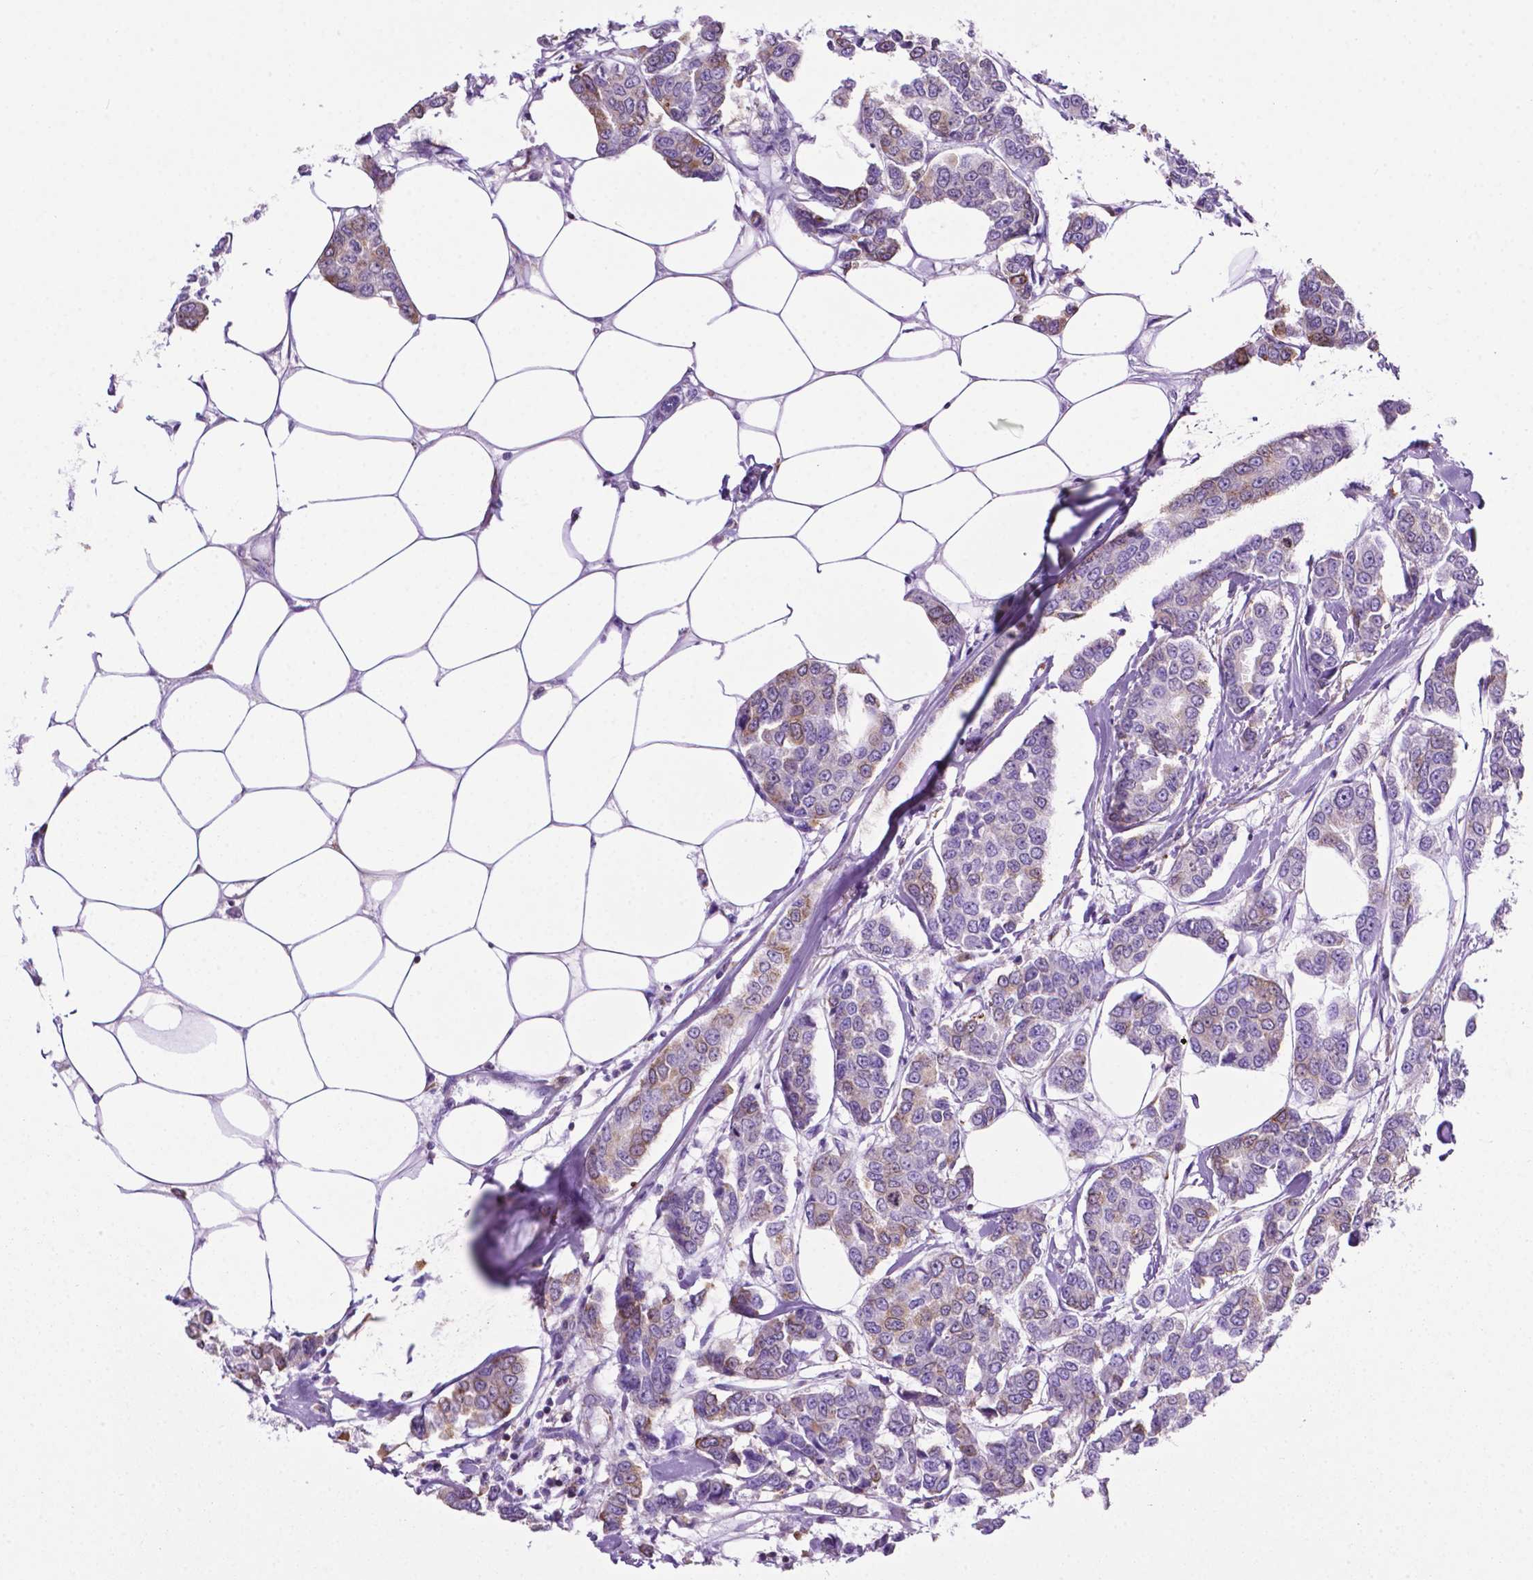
{"staining": {"intensity": "weak", "quantity": "25%-75%", "location": "cytoplasmic/membranous"}, "tissue": "breast cancer", "cell_type": "Tumor cells", "image_type": "cancer", "snomed": [{"axis": "morphology", "description": "Duct carcinoma"}, {"axis": "topography", "description": "Breast"}], "caption": "IHC (DAB) staining of breast cancer (infiltrating ductal carcinoma) exhibits weak cytoplasmic/membranous protein staining in about 25%-75% of tumor cells. Immunohistochemistry stains the protein of interest in brown and the nuclei are stained blue.", "gene": "RPL29", "patient": {"sex": "female", "age": 94}}